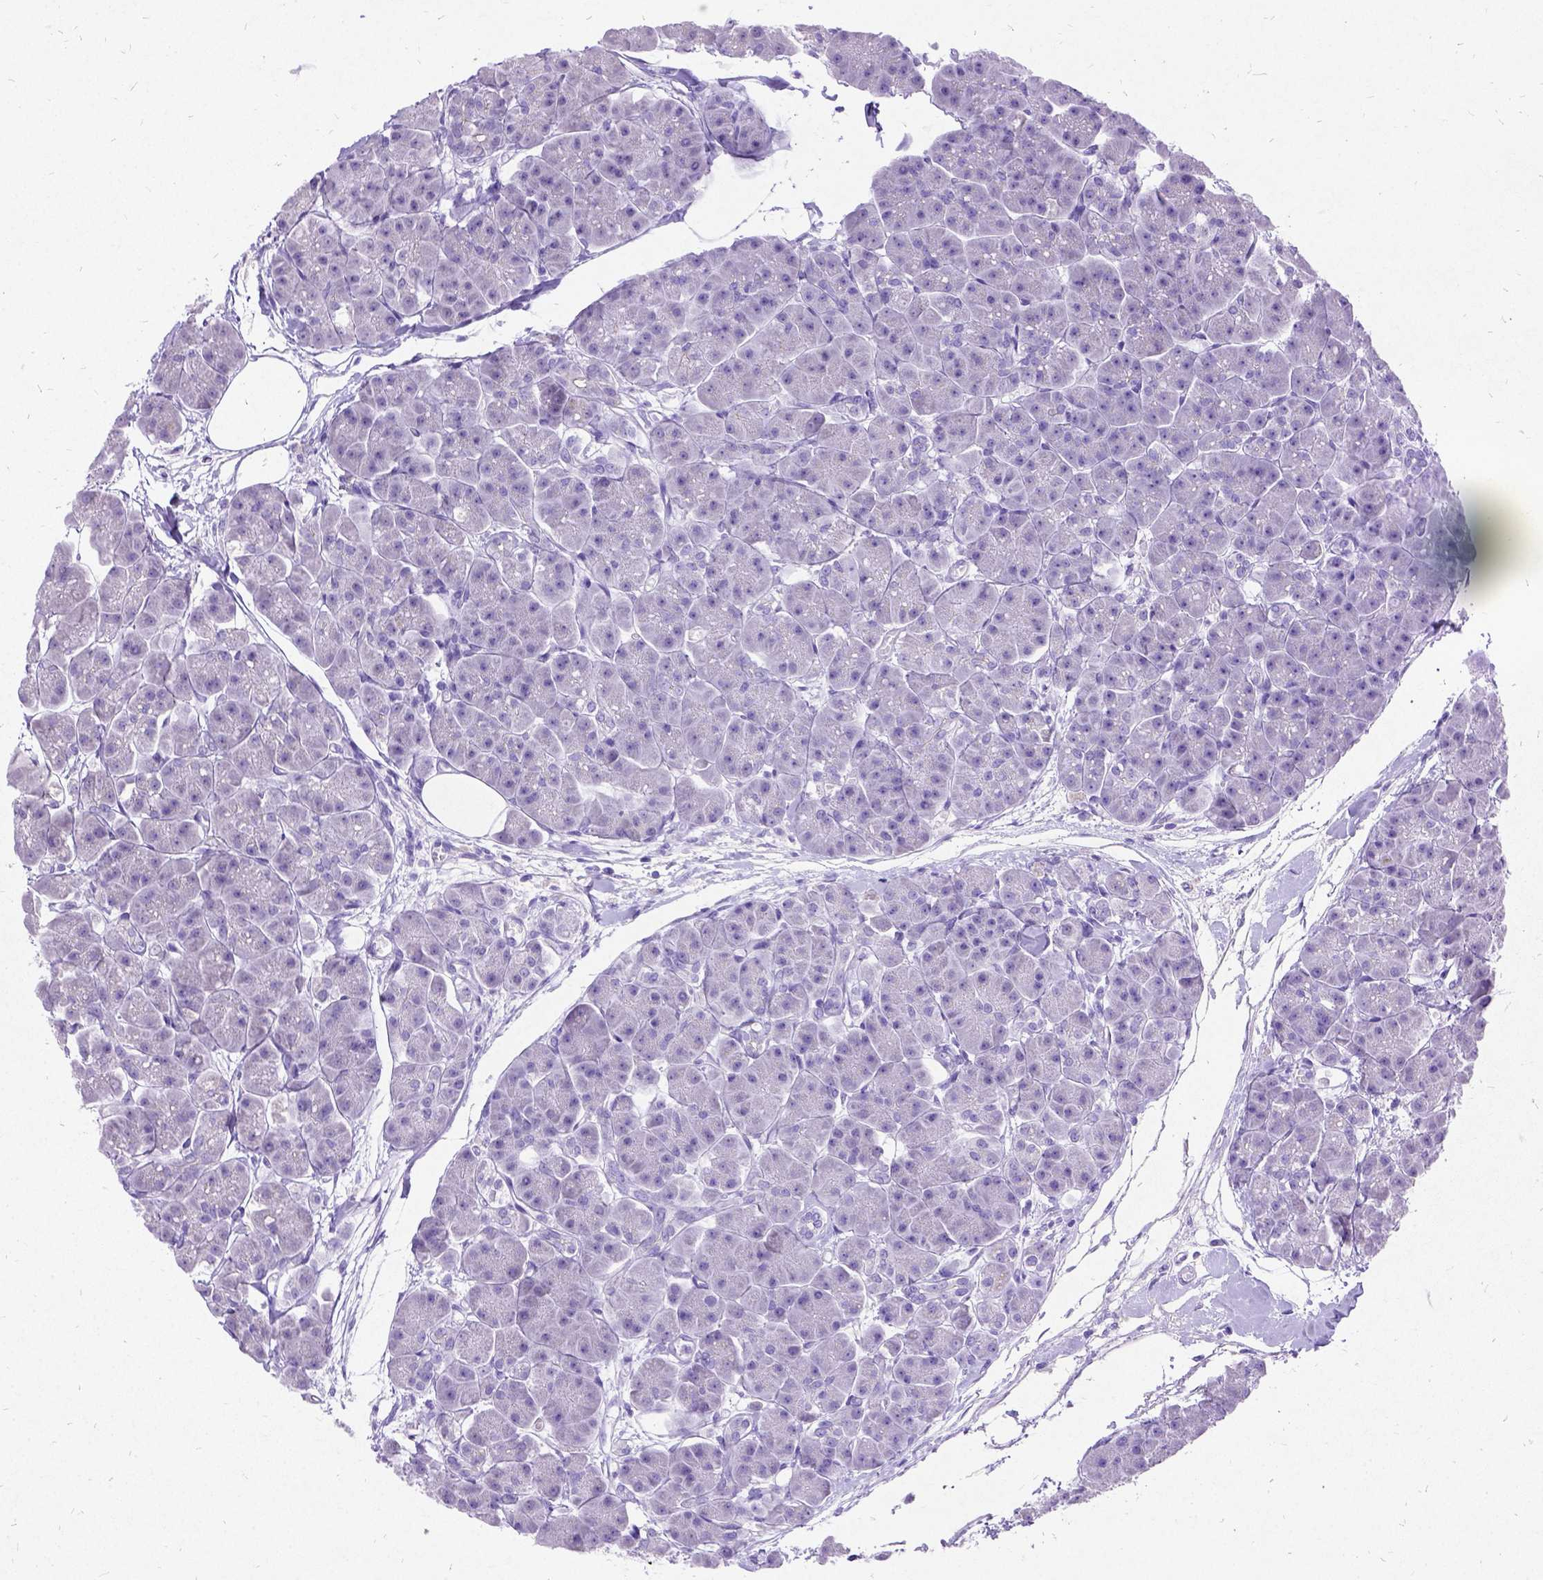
{"staining": {"intensity": "negative", "quantity": "none", "location": "none"}, "tissue": "pancreas", "cell_type": "Exocrine glandular cells", "image_type": "normal", "snomed": [{"axis": "morphology", "description": "Normal tissue, NOS"}, {"axis": "topography", "description": "Adipose tissue"}, {"axis": "topography", "description": "Pancreas"}, {"axis": "topography", "description": "Peripheral nerve tissue"}], "caption": "Immunohistochemistry (IHC) of normal human pancreas shows no positivity in exocrine glandular cells. Brightfield microscopy of immunohistochemistry (IHC) stained with DAB (3,3'-diaminobenzidine) (brown) and hematoxylin (blue), captured at high magnification.", "gene": "NEUROD4", "patient": {"sex": "female", "age": 58}}